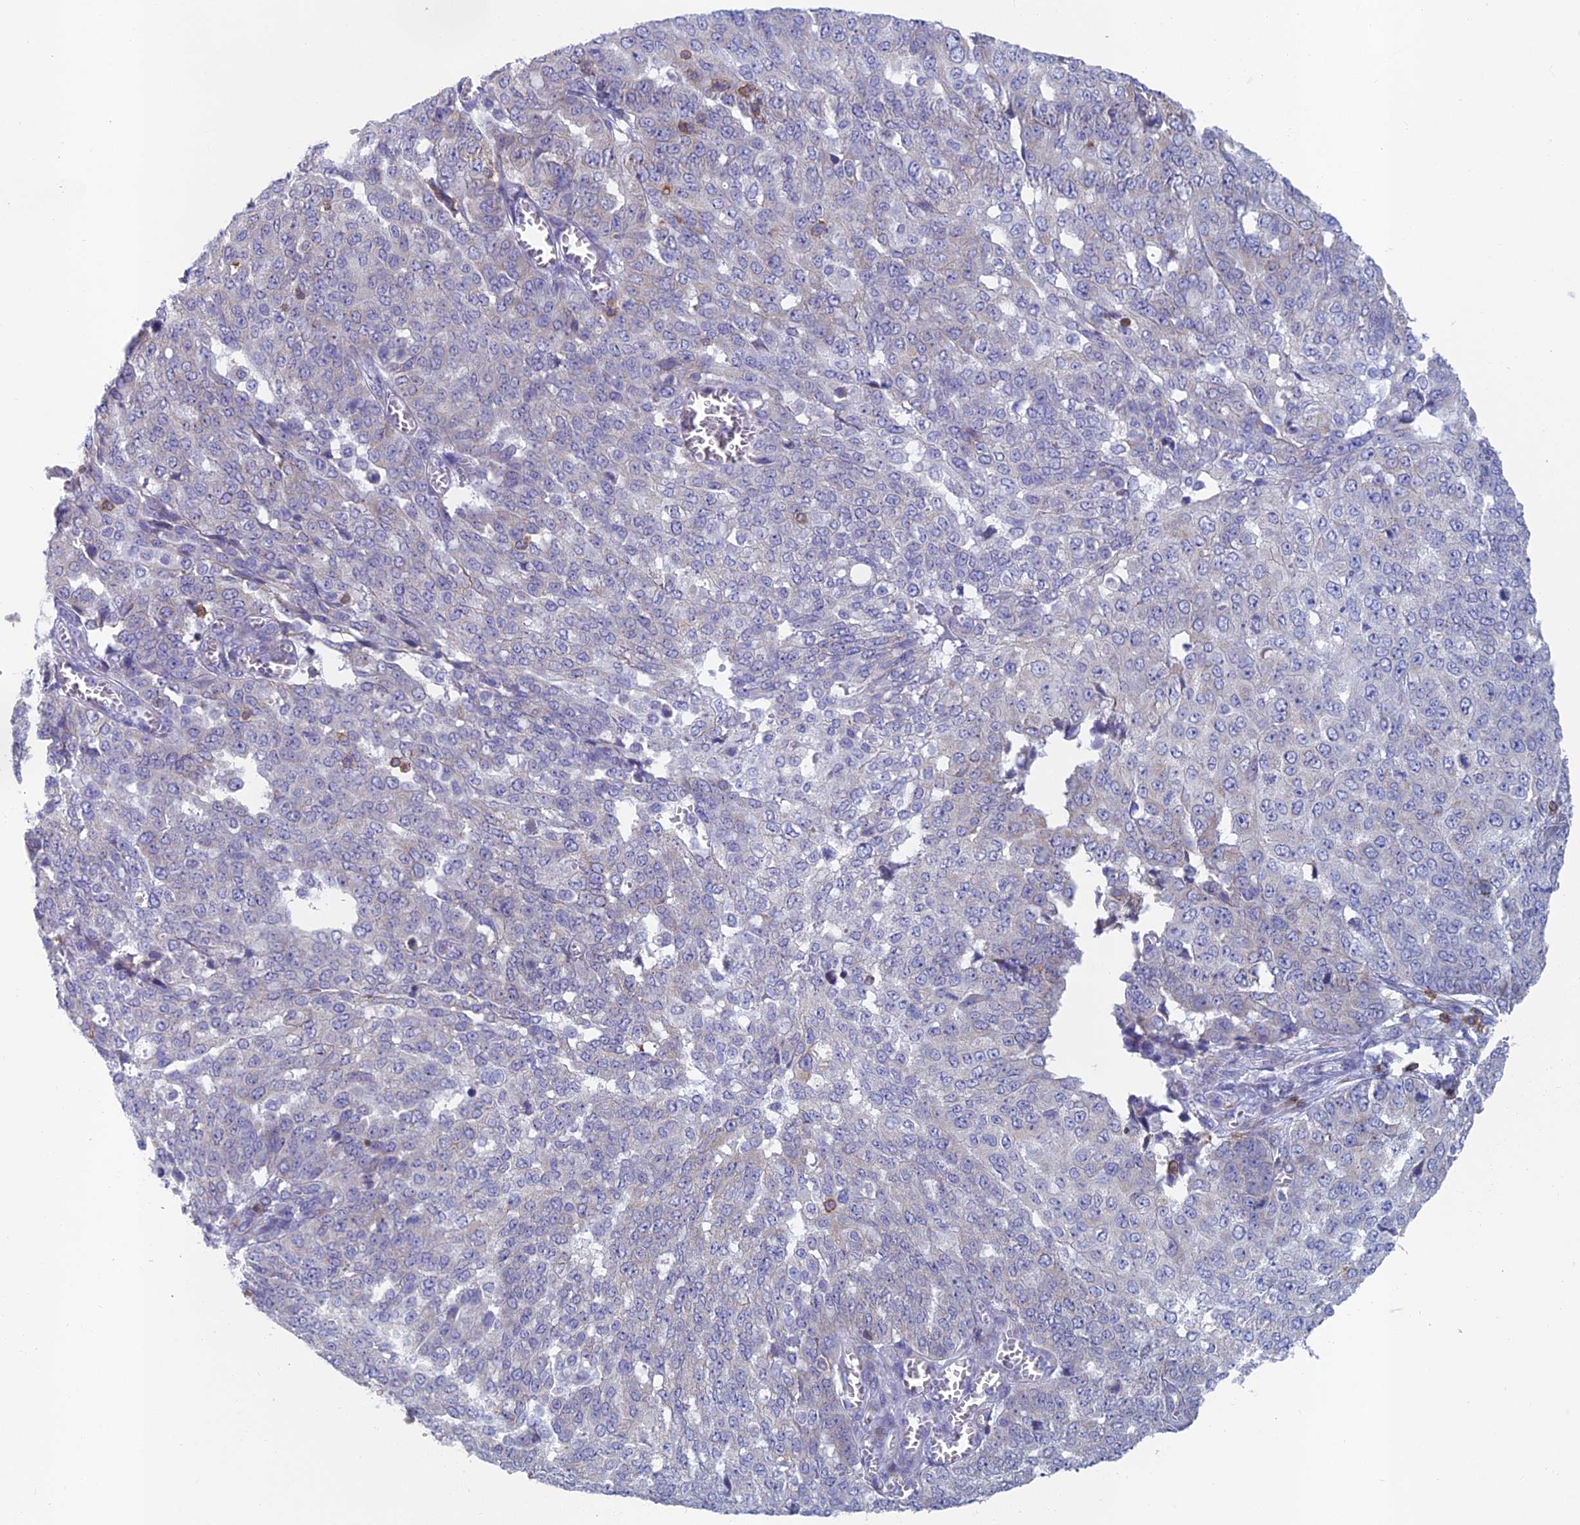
{"staining": {"intensity": "negative", "quantity": "none", "location": "none"}, "tissue": "ovarian cancer", "cell_type": "Tumor cells", "image_type": "cancer", "snomed": [{"axis": "morphology", "description": "Cystadenocarcinoma, serous, NOS"}, {"axis": "topography", "description": "Soft tissue"}, {"axis": "topography", "description": "Ovary"}], "caption": "A high-resolution histopathology image shows immunohistochemistry (IHC) staining of ovarian cancer (serous cystadenocarcinoma), which demonstrates no significant expression in tumor cells. (DAB (3,3'-diaminobenzidine) IHC with hematoxylin counter stain).", "gene": "ABI3BP", "patient": {"sex": "female", "age": 57}}